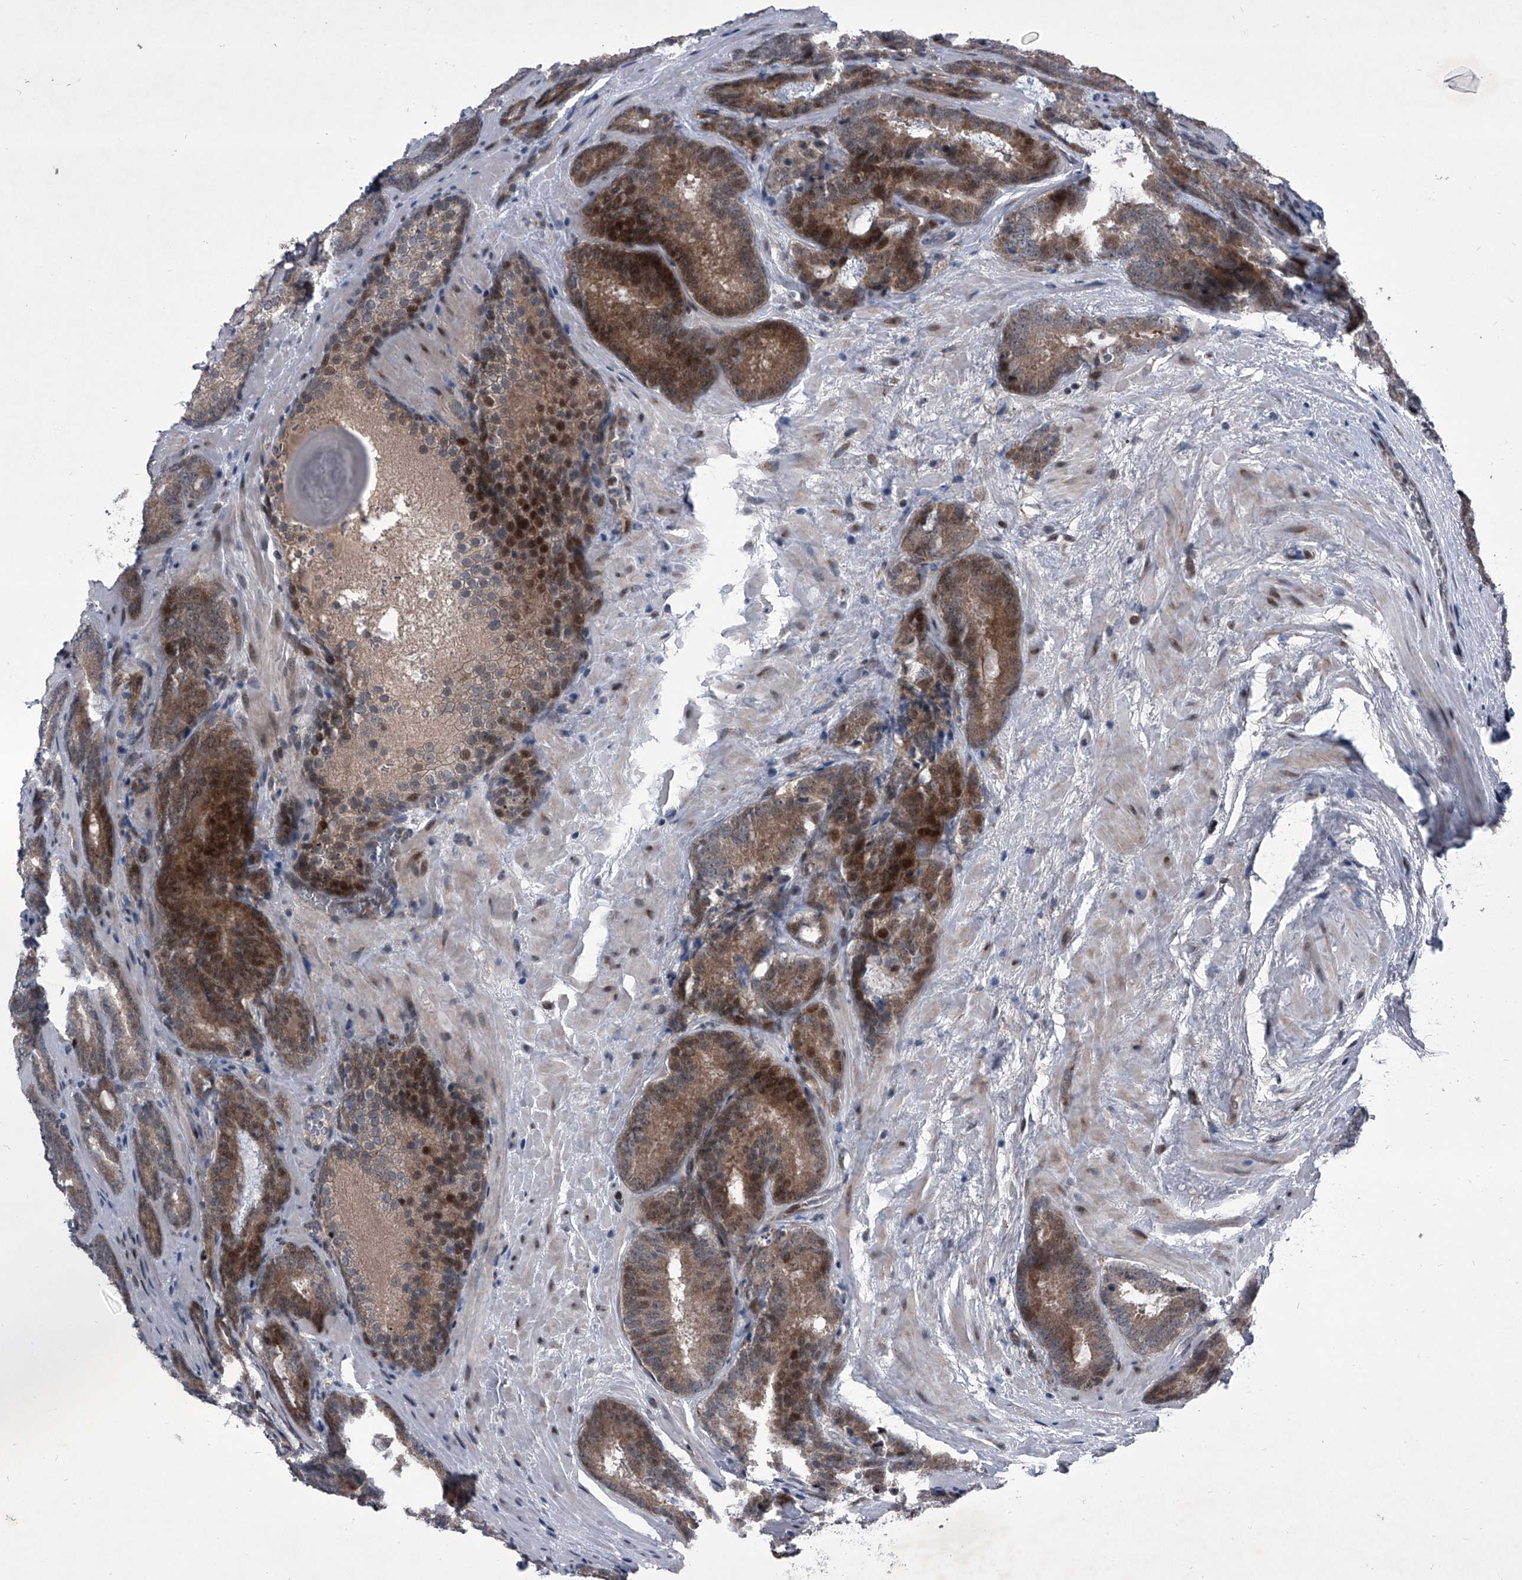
{"staining": {"intensity": "moderate", "quantity": "25%-75%", "location": "cytoplasmic/membranous,nuclear"}, "tissue": "prostate cancer", "cell_type": "Tumor cells", "image_type": "cancer", "snomed": [{"axis": "morphology", "description": "Adenocarcinoma, High grade"}, {"axis": "topography", "description": "Prostate"}], "caption": "This photomicrograph exhibits immunohistochemistry (IHC) staining of human prostate adenocarcinoma (high-grade), with medium moderate cytoplasmic/membranous and nuclear positivity in approximately 25%-75% of tumor cells.", "gene": "ELK4", "patient": {"sex": "male", "age": 66}}